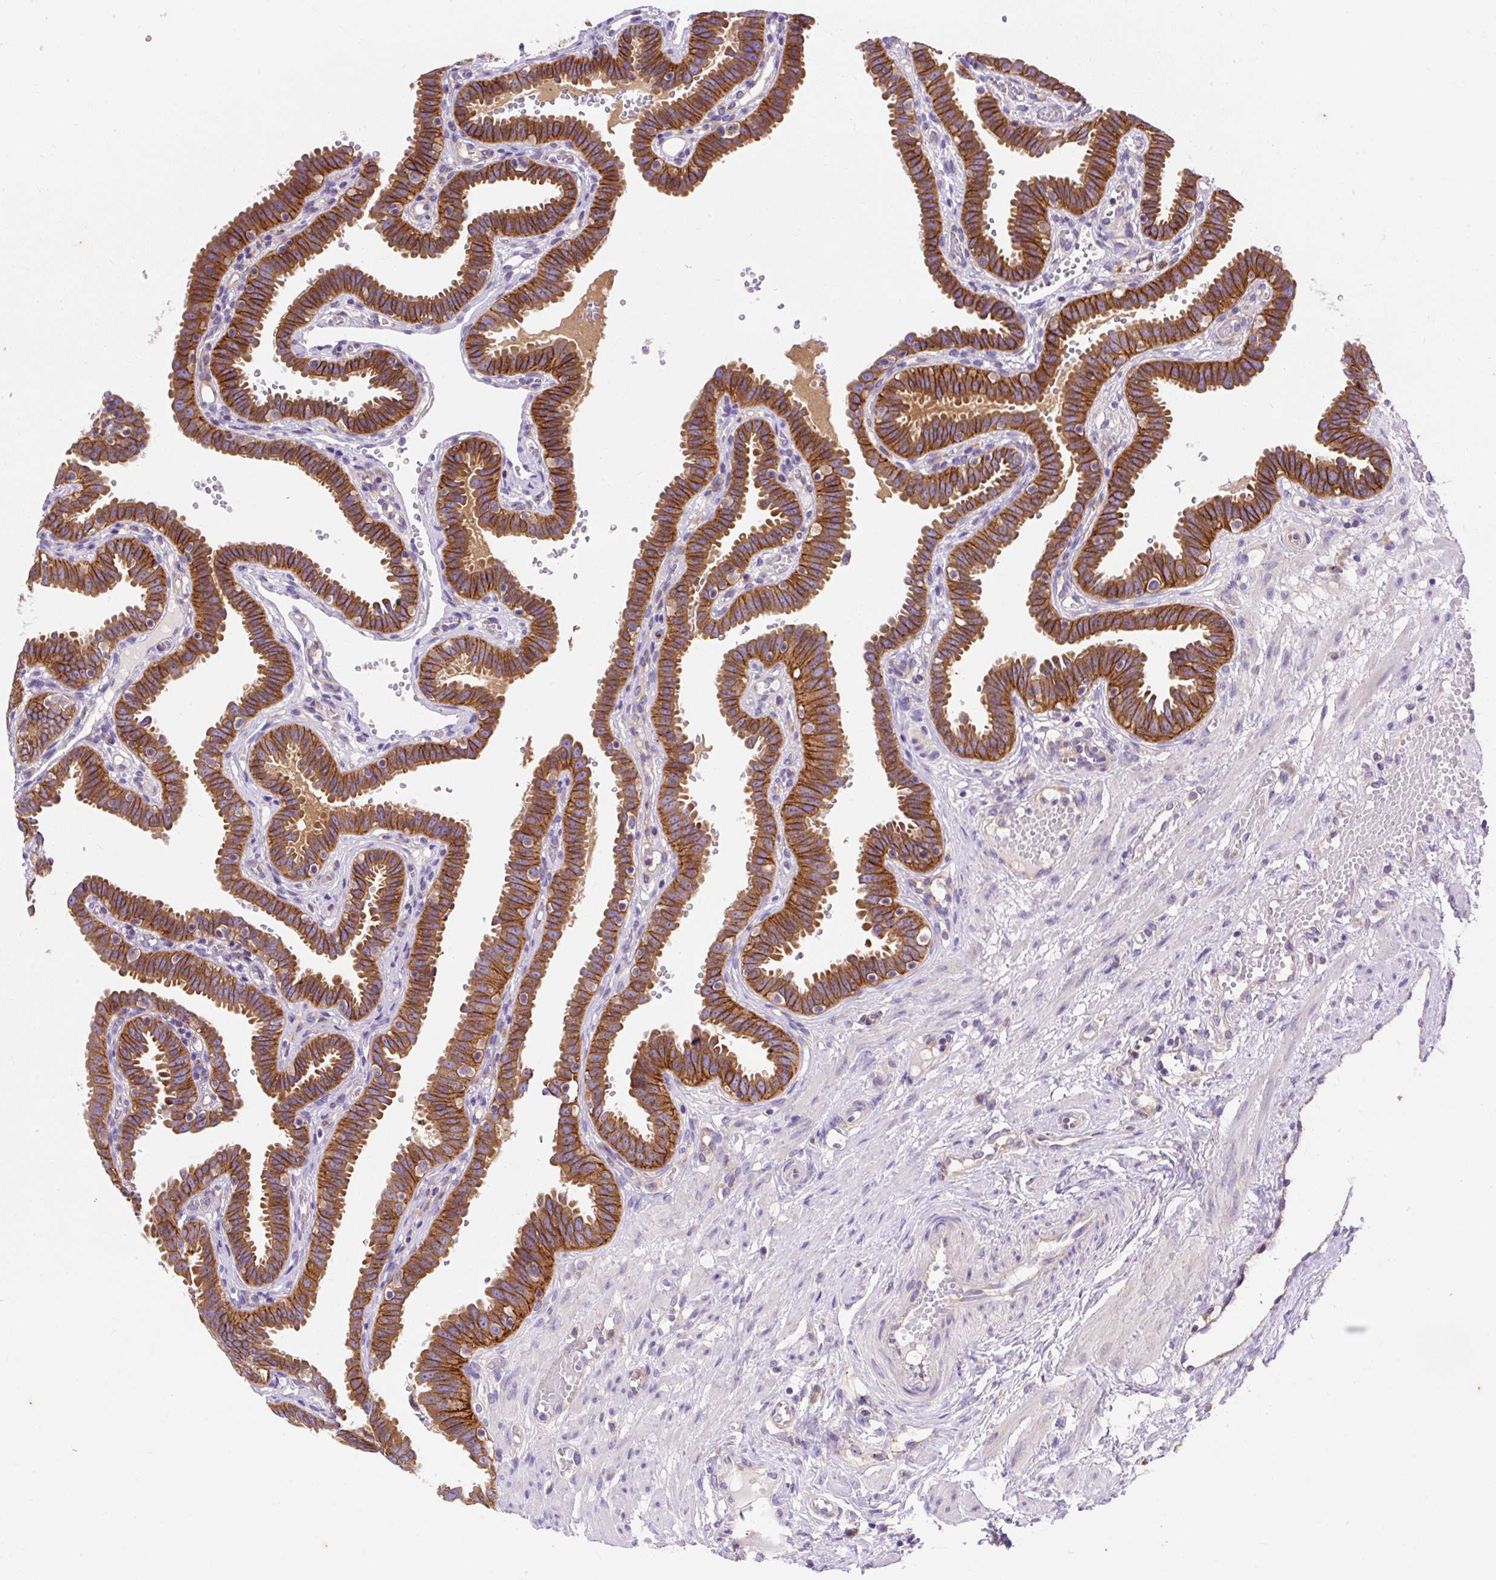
{"staining": {"intensity": "strong", "quantity": ">75%", "location": "cytoplasmic/membranous"}, "tissue": "fallopian tube", "cell_type": "Glandular cells", "image_type": "normal", "snomed": [{"axis": "morphology", "description": "Normal tissue, NOS"}, {"axis": "topography", "description": "Fallopian tube"}], "caption": "Immunohistochemical staining of unremarkable fallopian tube displays >75% levels of strong cytoplasmic/membranous protein staining in about >75% of glandular cells. (brown staining indicates protein expression, while blue staining denotes nuclei).", "gene": "OR4K15", "patient": {"sex": "female", "age": 37}}